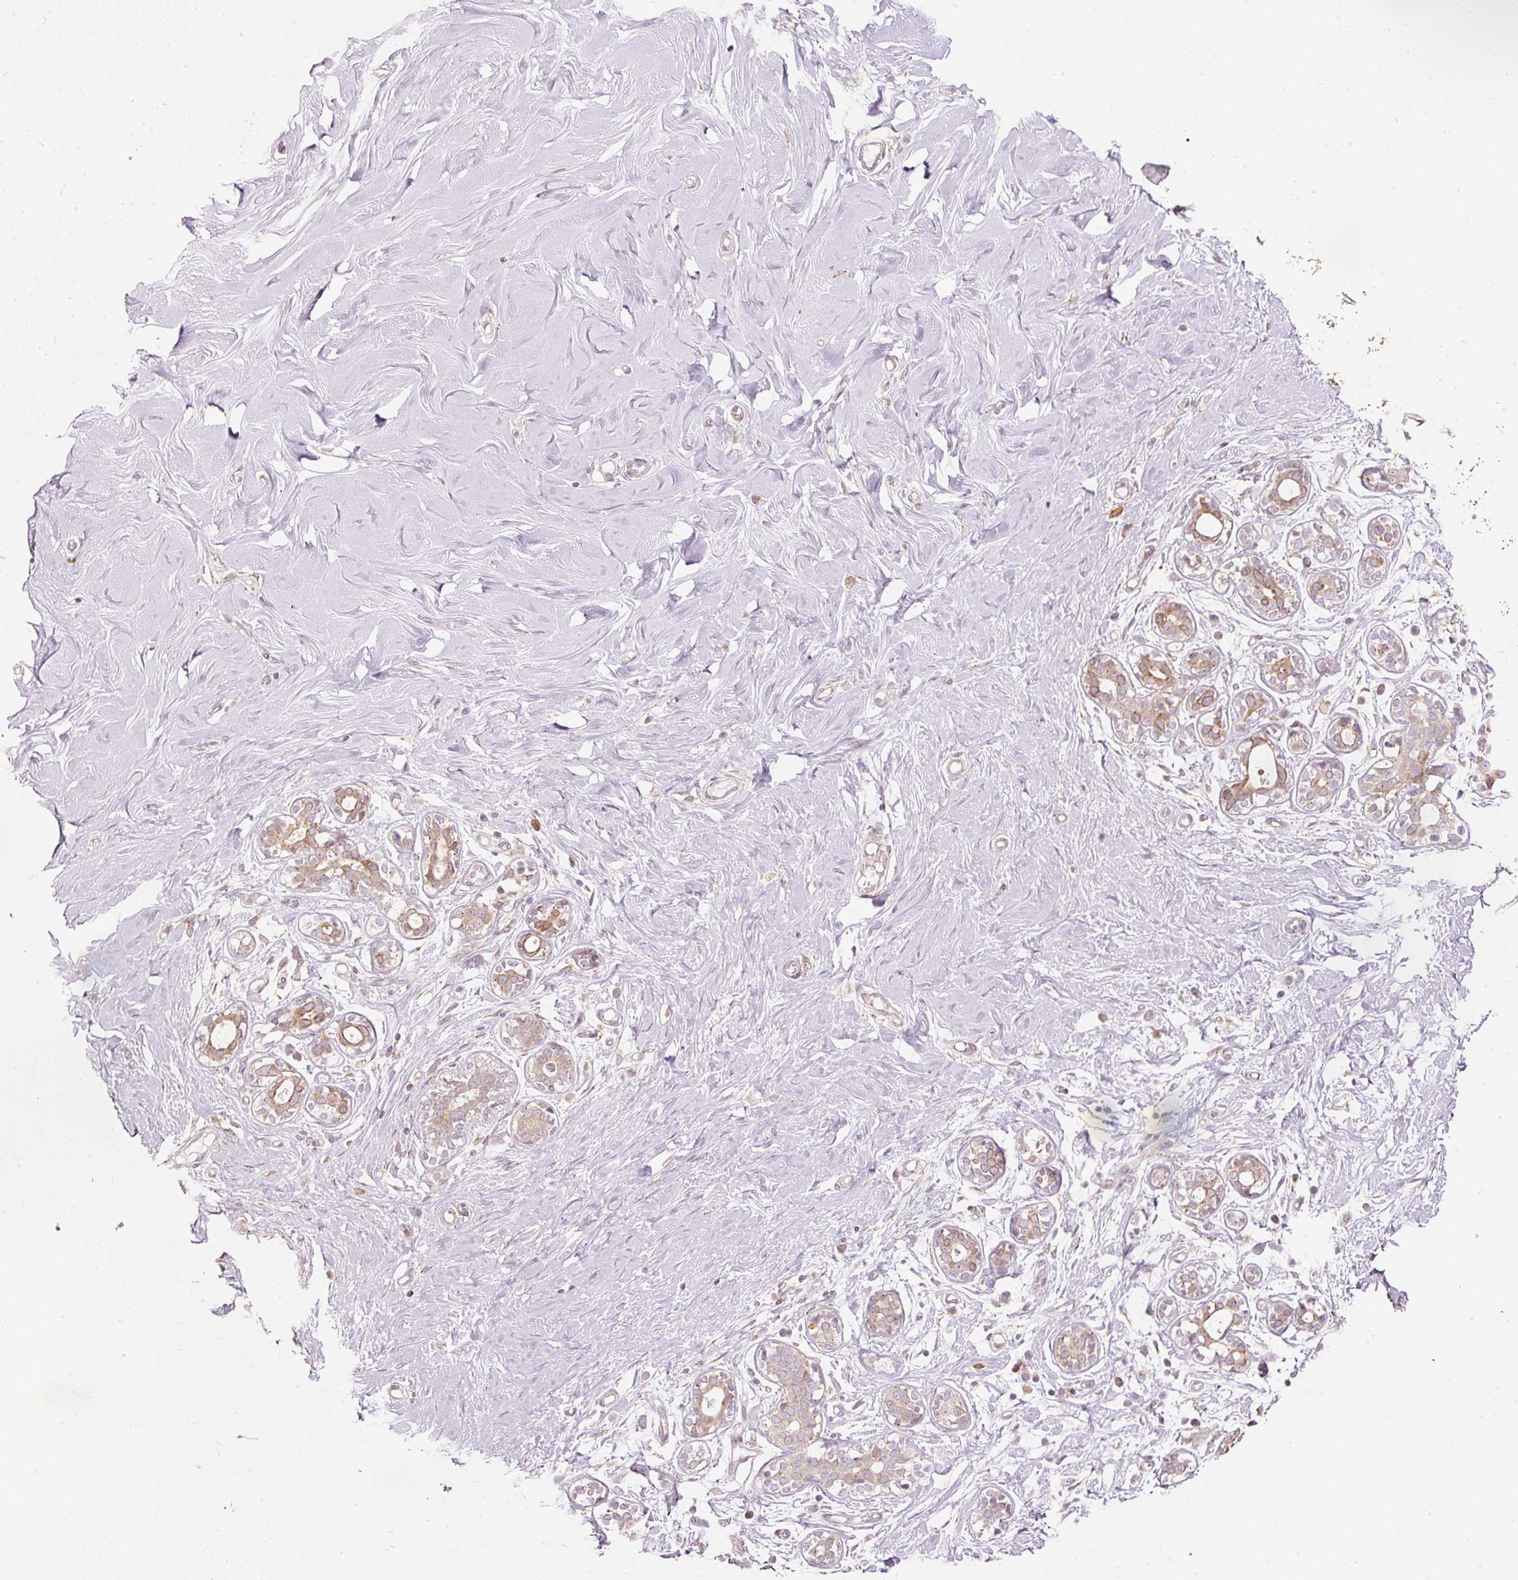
{"staining": {"intensity": "negative", "quantity": "none", "location": "none"}, "tissue": "breast", "cell_type": "Adipocytes", "image_type": "normal", "snomed": [{"axis": "morphology", "description": "Normal tissue, NOS"}, {"axis": "topography", "description": "Breast"}], "caption": "A high-resolution photomicrograph shows immunohistochemistry (IHC) staining of normal breast, which exhibits no significant expression in adipocytes. (Brightfield microscopy of DAB IHC at high magnification).", "gene": "SNAPC5", "patient": {"sex": "female", "age": 27}}